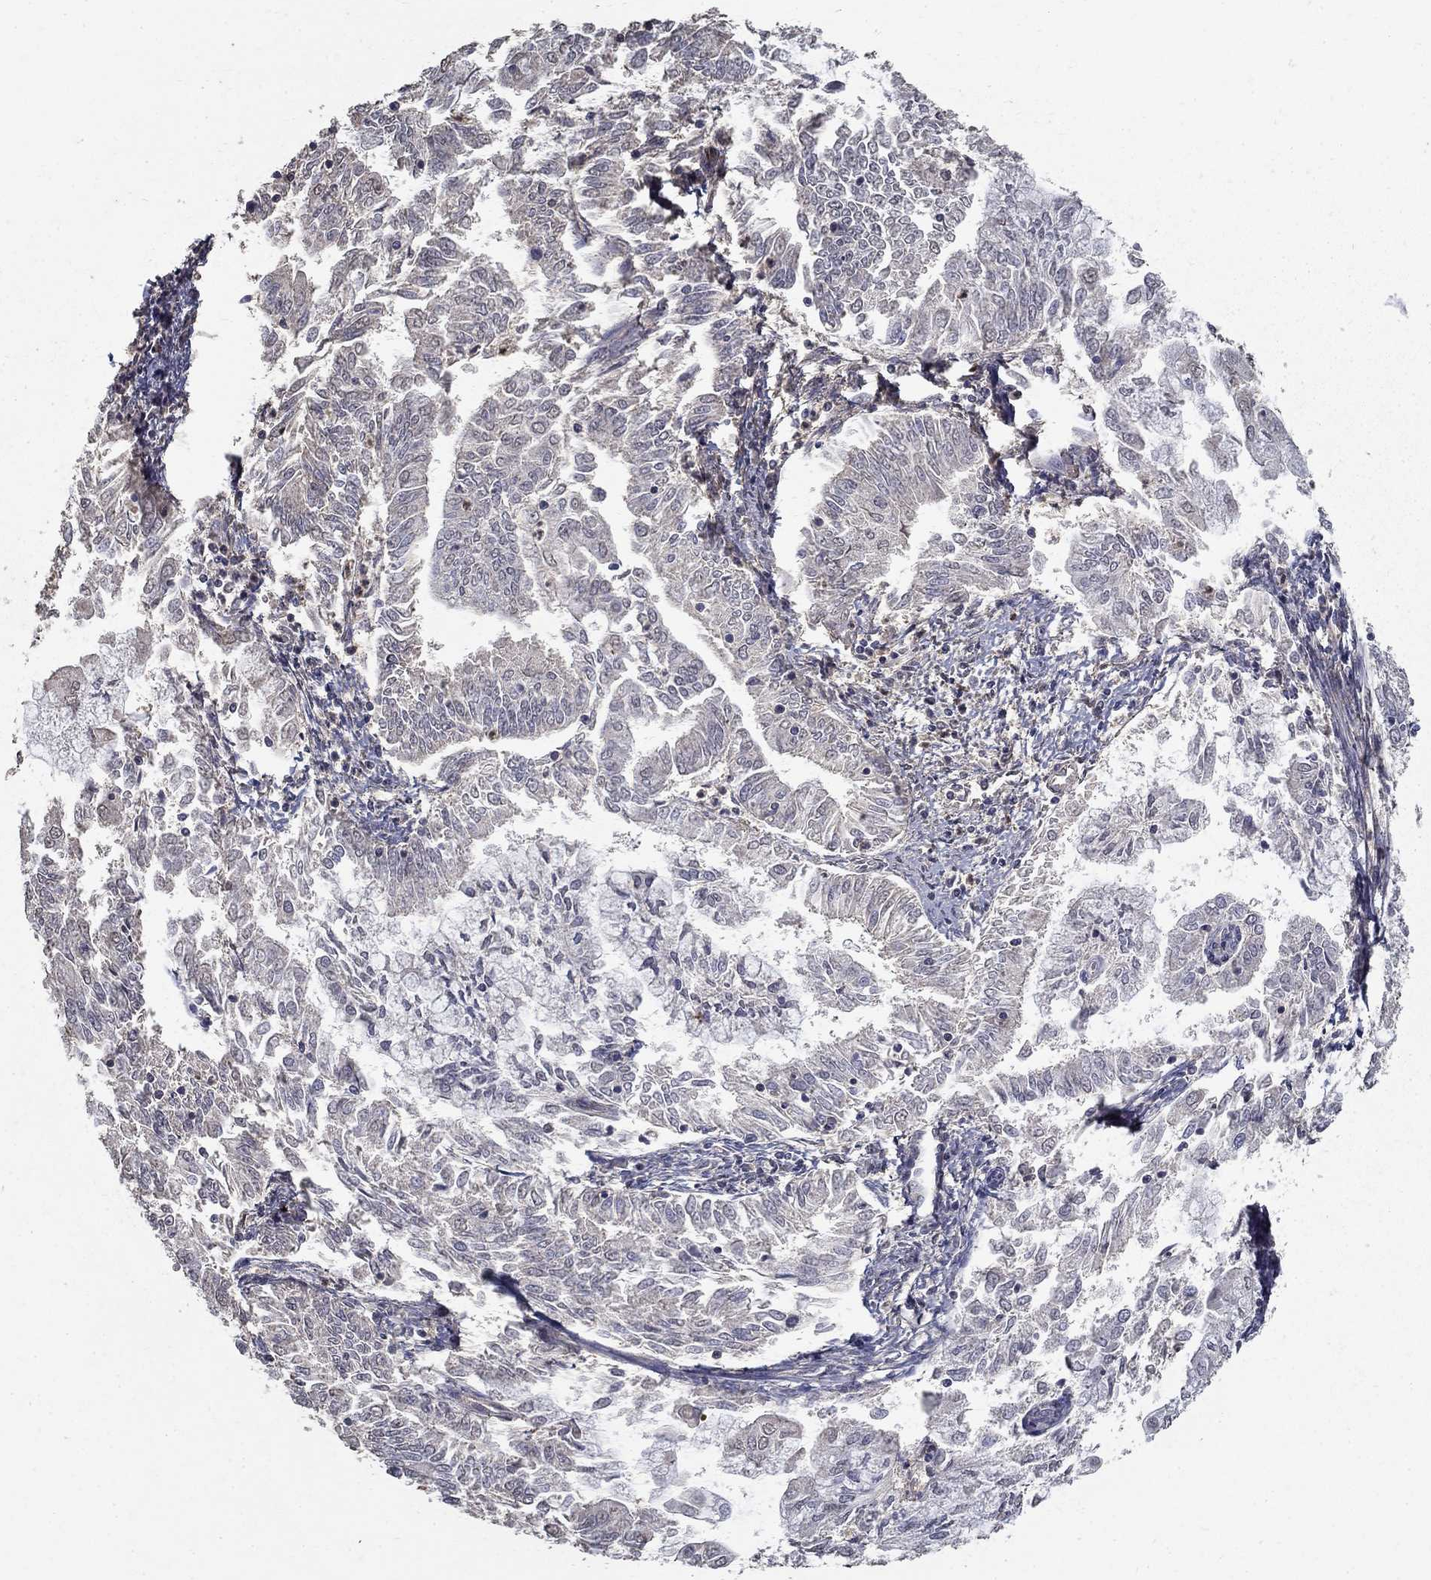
{"staining": {"intensity": "negative", "quantity": "none", "location": "none"}, "tissue": "endometrial cancer", "cell_type": "Tumor cells", "image_type": "cancer", "snomed": [{"axis": "morphology", "description": "Adenocarcinoma, NOS"}, {"axis": "topography", "description": "Endometrium"}], "caption": "A micrograph of adenocarcinoma (endometrial) stained for a protein displays no brown staining in tumor cells. (Stains: DAB immunohistochemistry with hematoxylin counter stain, Microscopy: brightfield microscopy at high magnification).", "gene": "MPP2", "patient": {"sex": "female", "age": 56}}